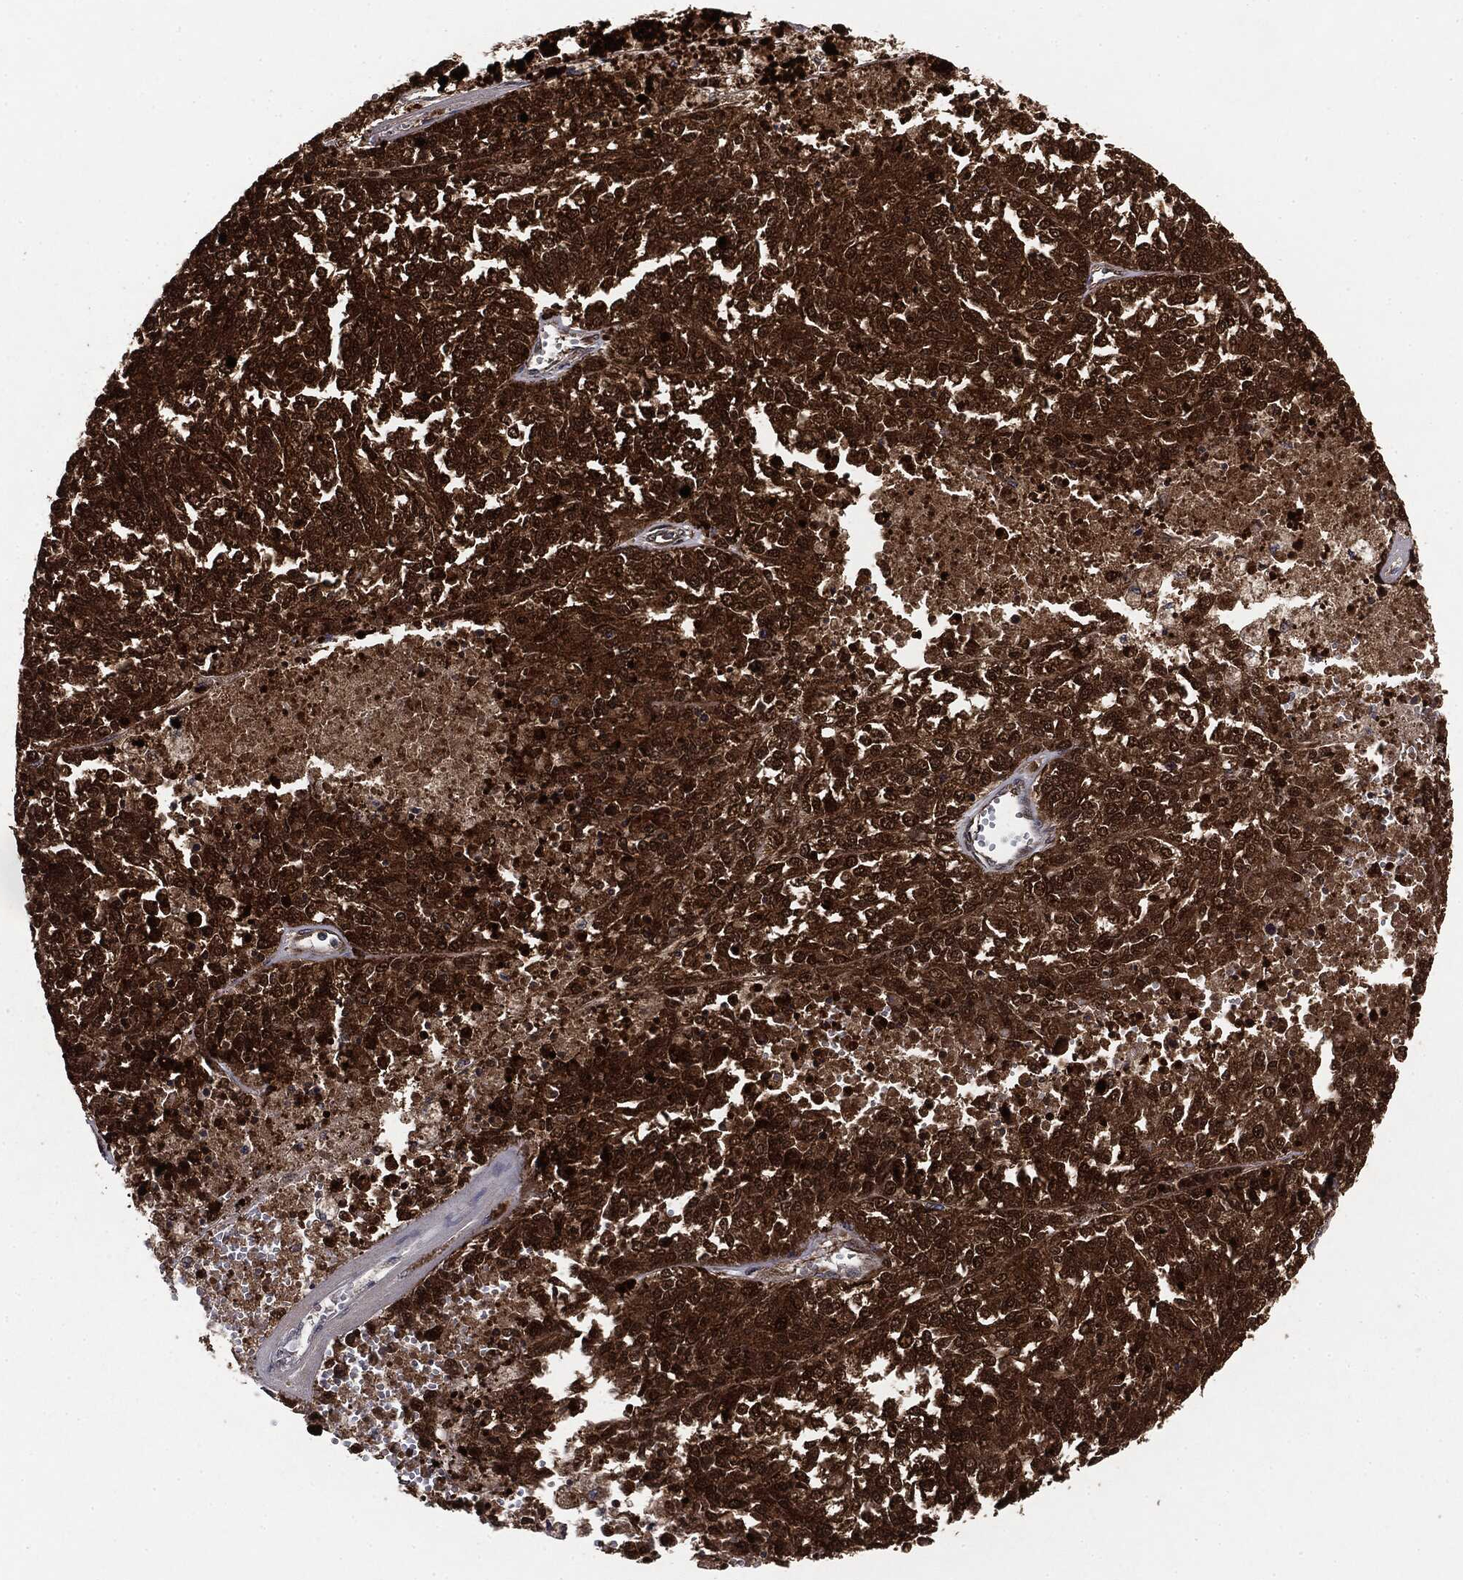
{"staining": {"intensity": "strong", "quantity": ">75%", "location": "cytoplasmic/membranous"}, "tissue": "melanoma", "cell_type": "Tumor cells", "image_type": "cancer", "snomed": [{"axis": "morphology", "description": "Malignant melanoma, Metastatic site"}, {"axis": "topography", "description": "Lymph node"}], "caption": "High-power microscopy captured an immunohistochemistry (IHC) image of melanoma, revealing strong cytoplasmic/membranous staining in approximately >75% of tumor cells.", "gene": "NME1", "patient": {"sex": "female", "age": 64}}